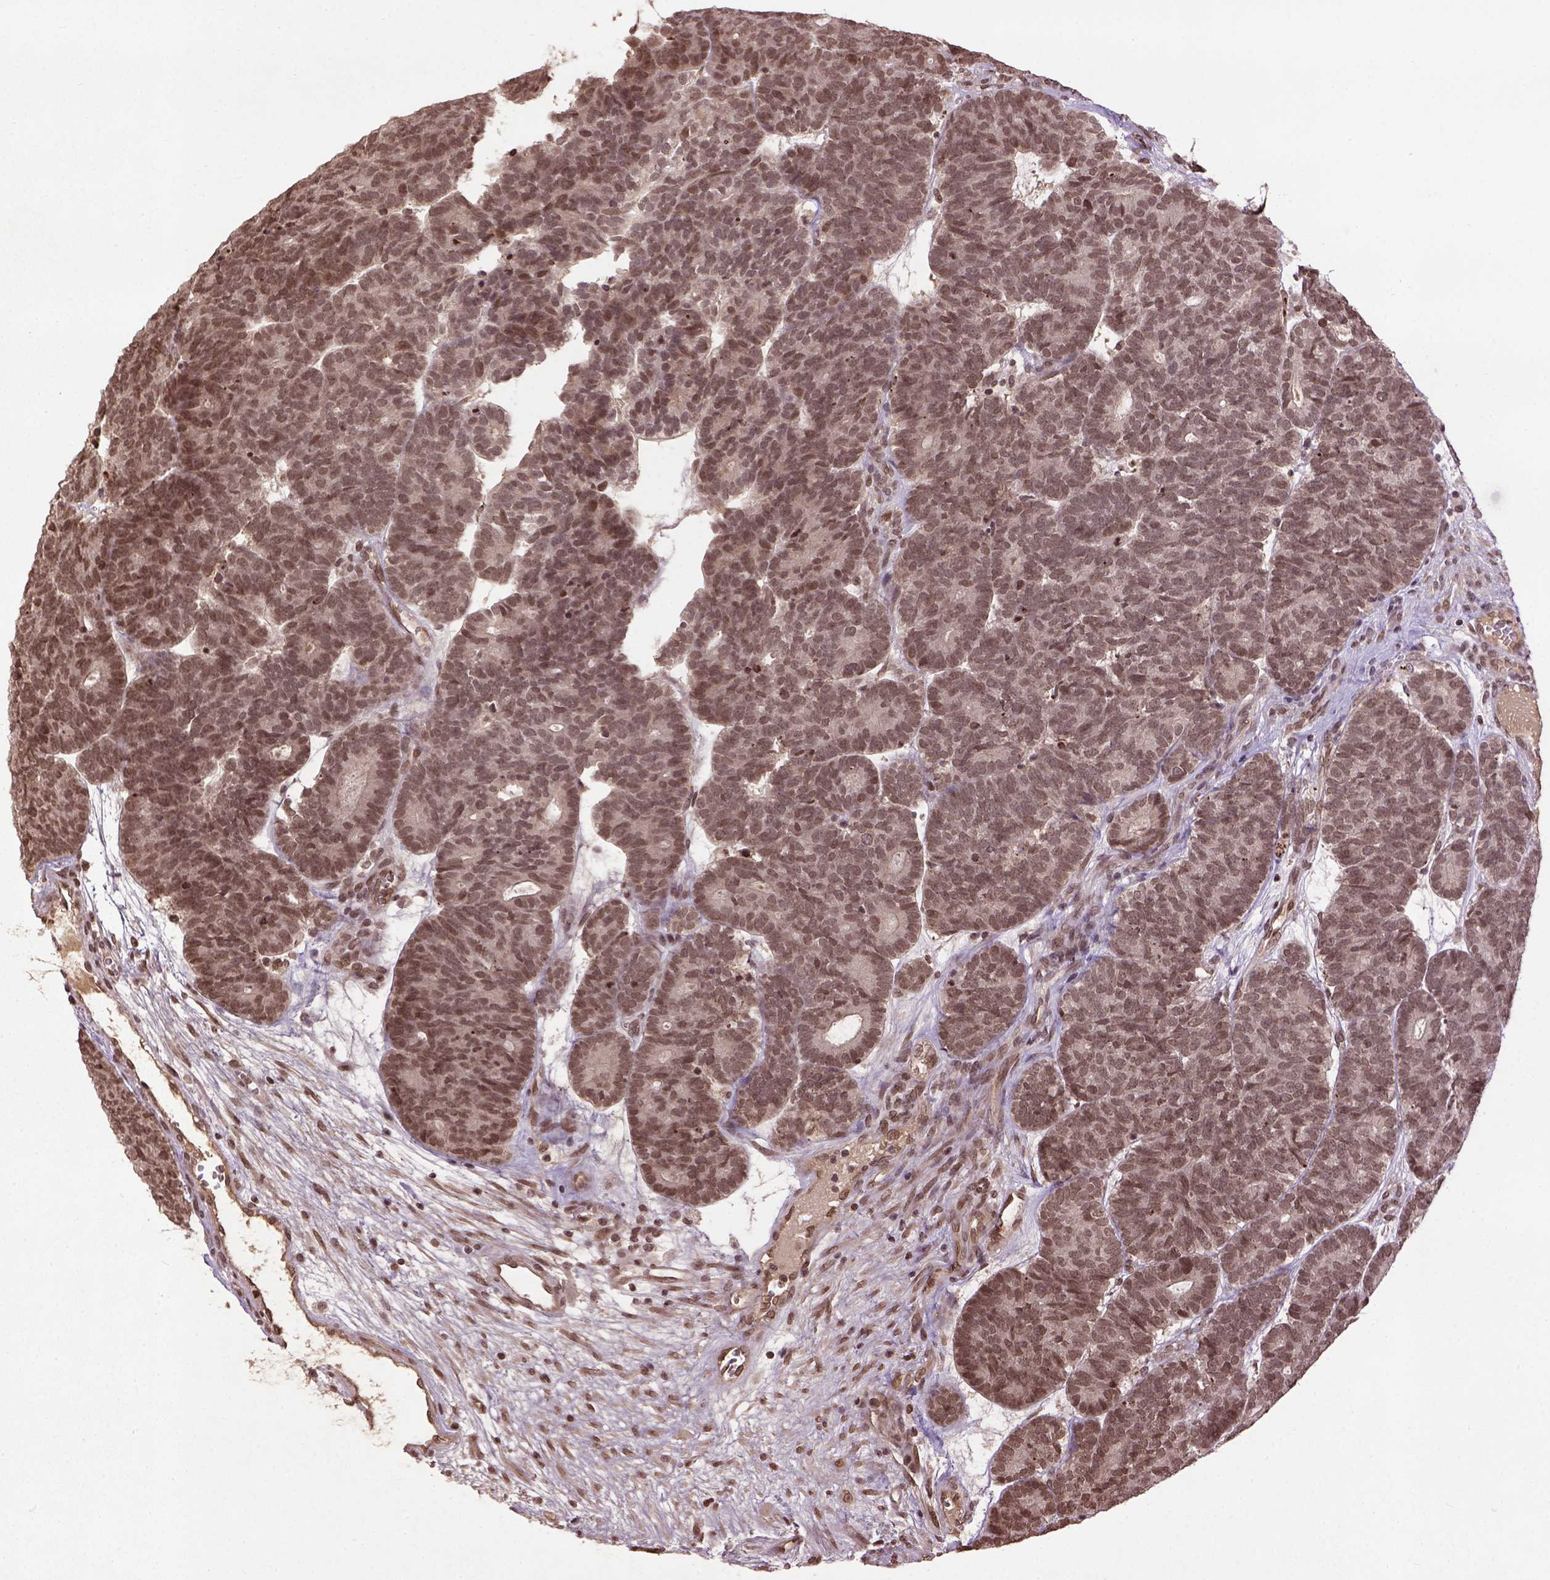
{"staining": {"intensity": "moderate", "quantity": ">75%", "location": "nuclear"}, "tissue": "head and neck cancer", "cell_type": "Tumor cells", "image_type": "cancer", "snomed": [{"axis": "morphology", "description": "Adenocarcinoma, NOS"}, {"axis": "topography", "description": "Head-Neck"}], "caption": "Brown immunohistochemical staining in head and neck cancer shows moderate nuclear positivity in approximately >75% of tumor cells. The protein of interest is stained brown, and the nuclei are stained in blue (DAB IHC with brightfield microscopy, high magnification).", "gene": "BANF1", "patient": {"sex": "female", "age": 81}}